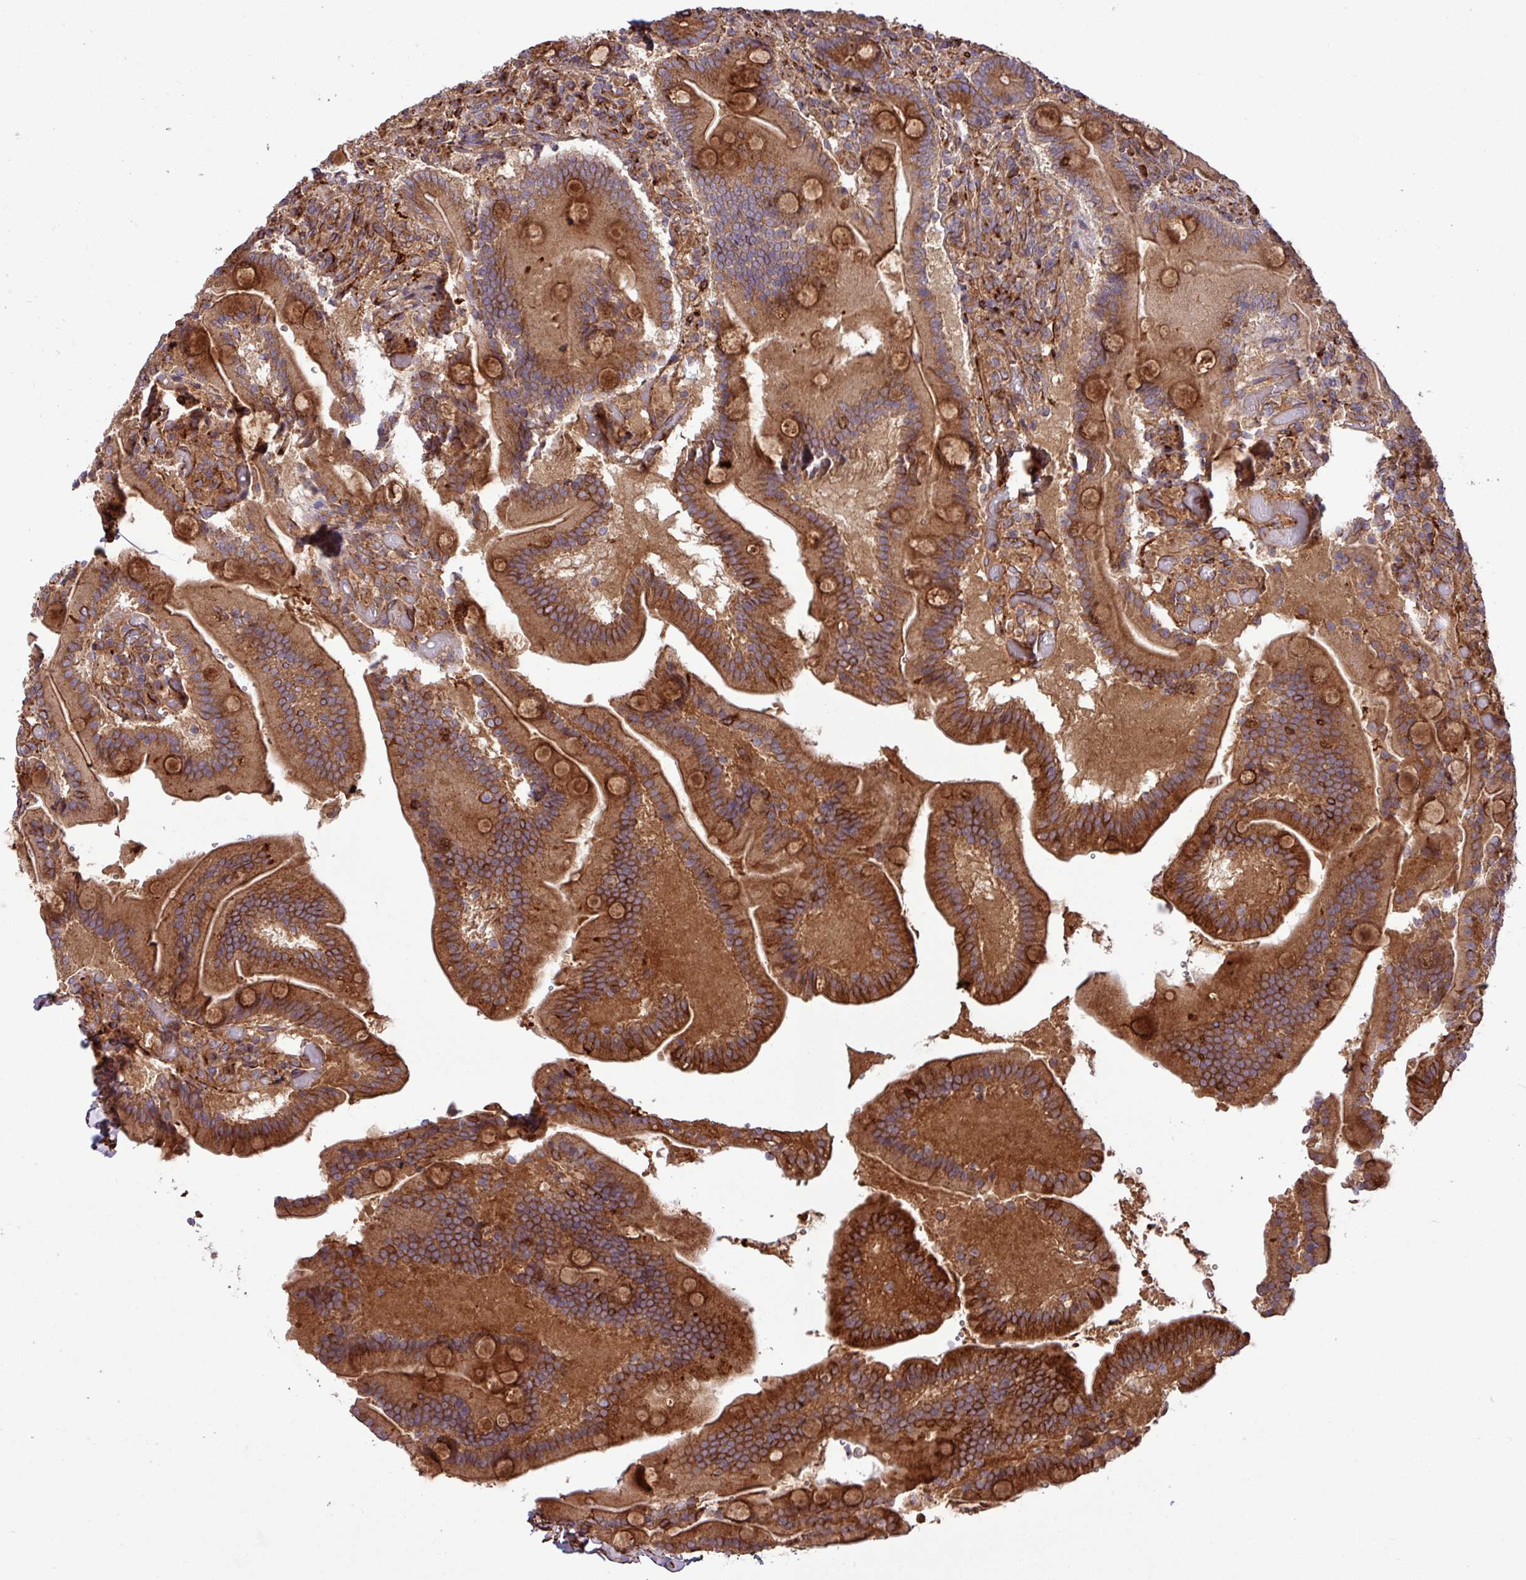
{"staining": {"intensity": "strong", "quantity": ">75%", "location": "cytoplasmic/membranous"}, "tissue": "duodenum", "cell_type": "Glandular cells", "image_type": "normal", "snomed": [{"axis": "morphology", "description": "Normal tissue, NOS"}, {"axis": "topography", "description": "Duodenum"}], "caption": "Strong cytoplasmic/membranous positivity is identified in about >75% of glandular cells in unremarkable duodenum. (DAB IHC with brightfield microscopy, high magnification).", "gene": "ZNF300", "patient": {"sex": "female", "age": 62}}